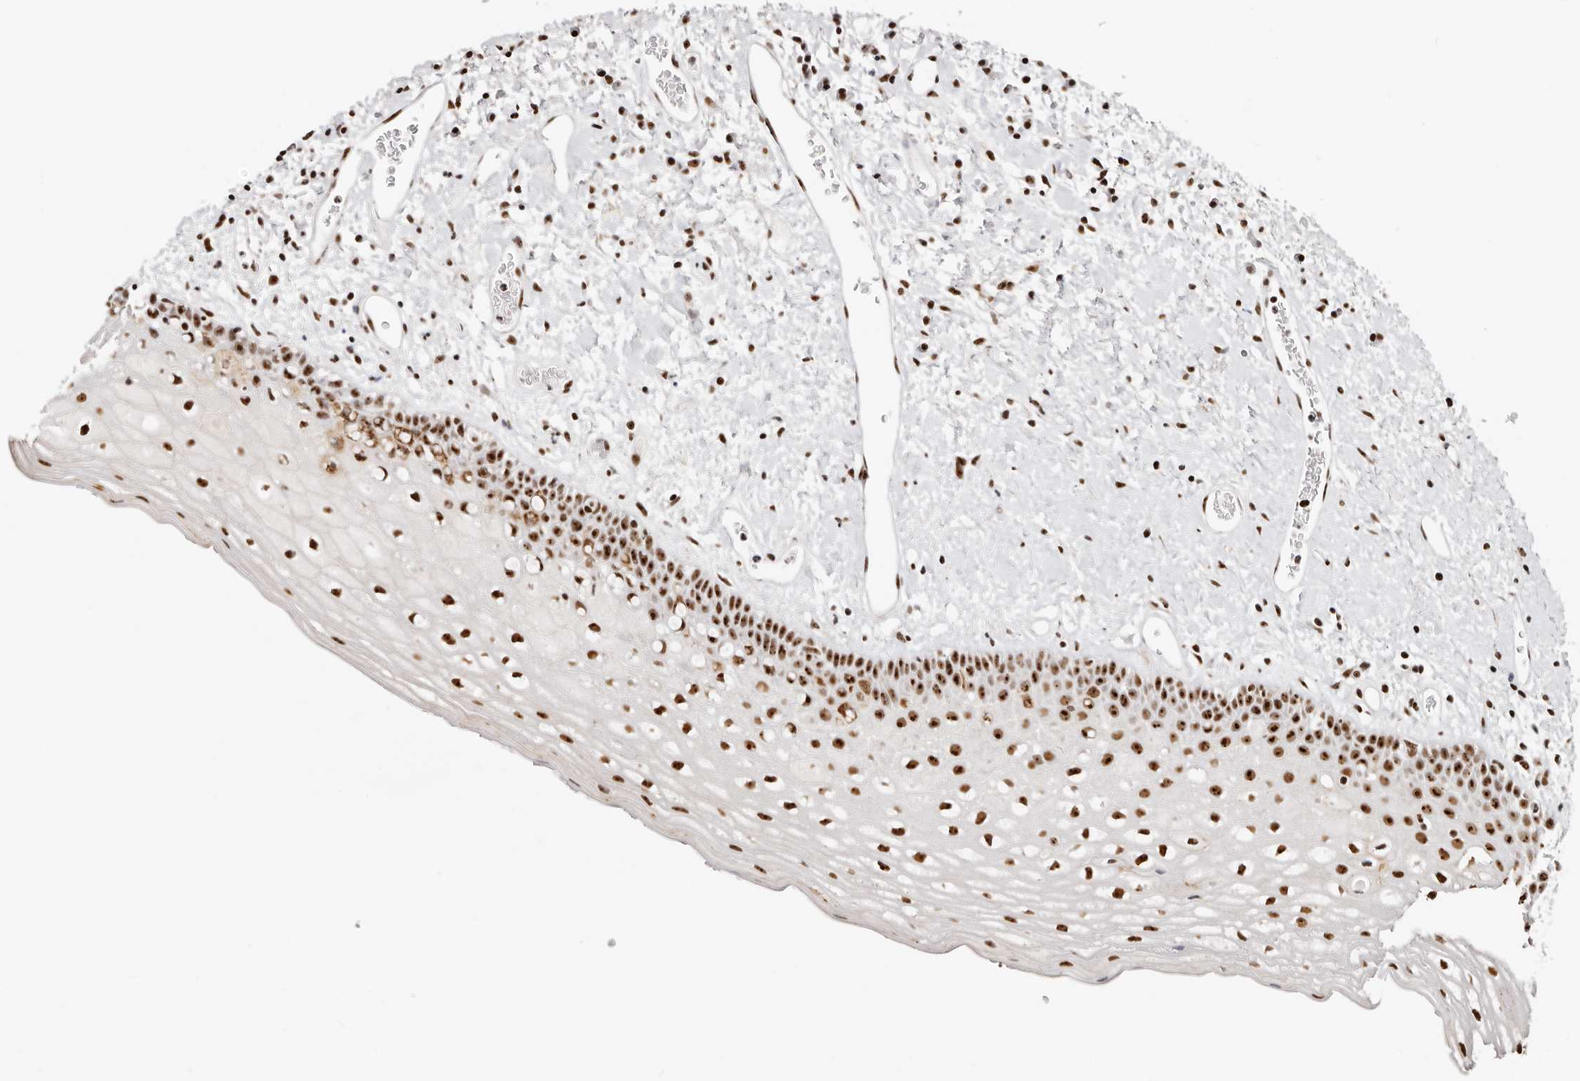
{"staining": {"intensity": "strong", "quantity": ">75%", "location": "nuclear"}, "tissue": "oral mucosa", "cell_type": "Squamous epithelial cells", "image_type": "normal", "snomed": [{"axis": "morphology", "description": "Normal tissue, NOS"}, {"axis": "topography", "description": "Oral tissue"}], "caption": "Protein expression analysis of normal oral mucosa demonstrates strong nuclear positivity in approximately >75% of squamous epithelial cells.", "gene": "IQGAP3", "patient": {"sex": "female", "age": 76}}